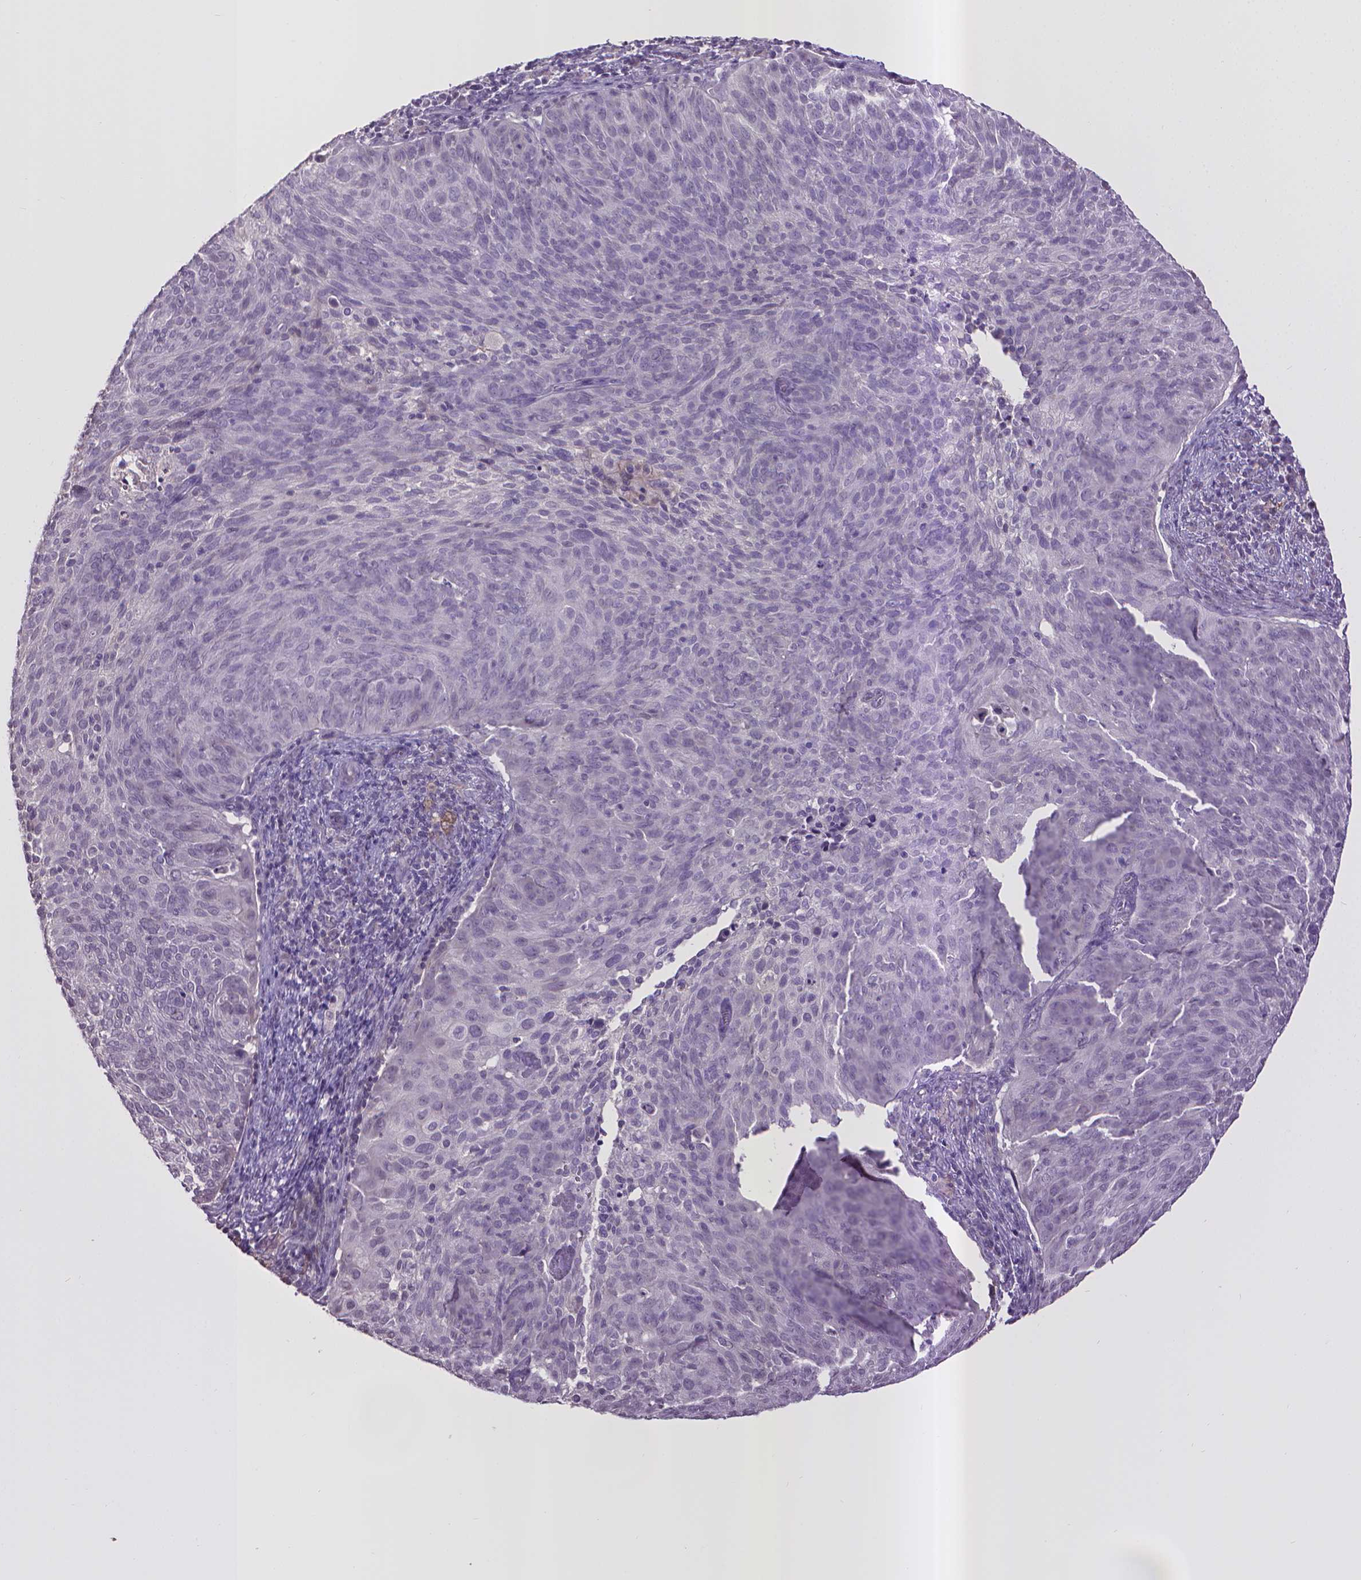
{"staining": {"intensity": "negative", "quantity": "none", "location": "none"}, "tissue": "cervical cancer", "cell_type": "Tumor cells", "image_type": "cancer", "snomed": [{"axis": "morphology", "description": "Squamous cell carcinoma, NOS"}, {"axis": "topography", "description": "Cervix"}], "caption": "DAB (3,3'-diaminobenzidine) immunohistochemical staining of cervical cancer (squamous cell carcinoma) shows no significant expression in tumor cells.", "gene": "CPM", "patient": {"sex": "female", "age": 39}}